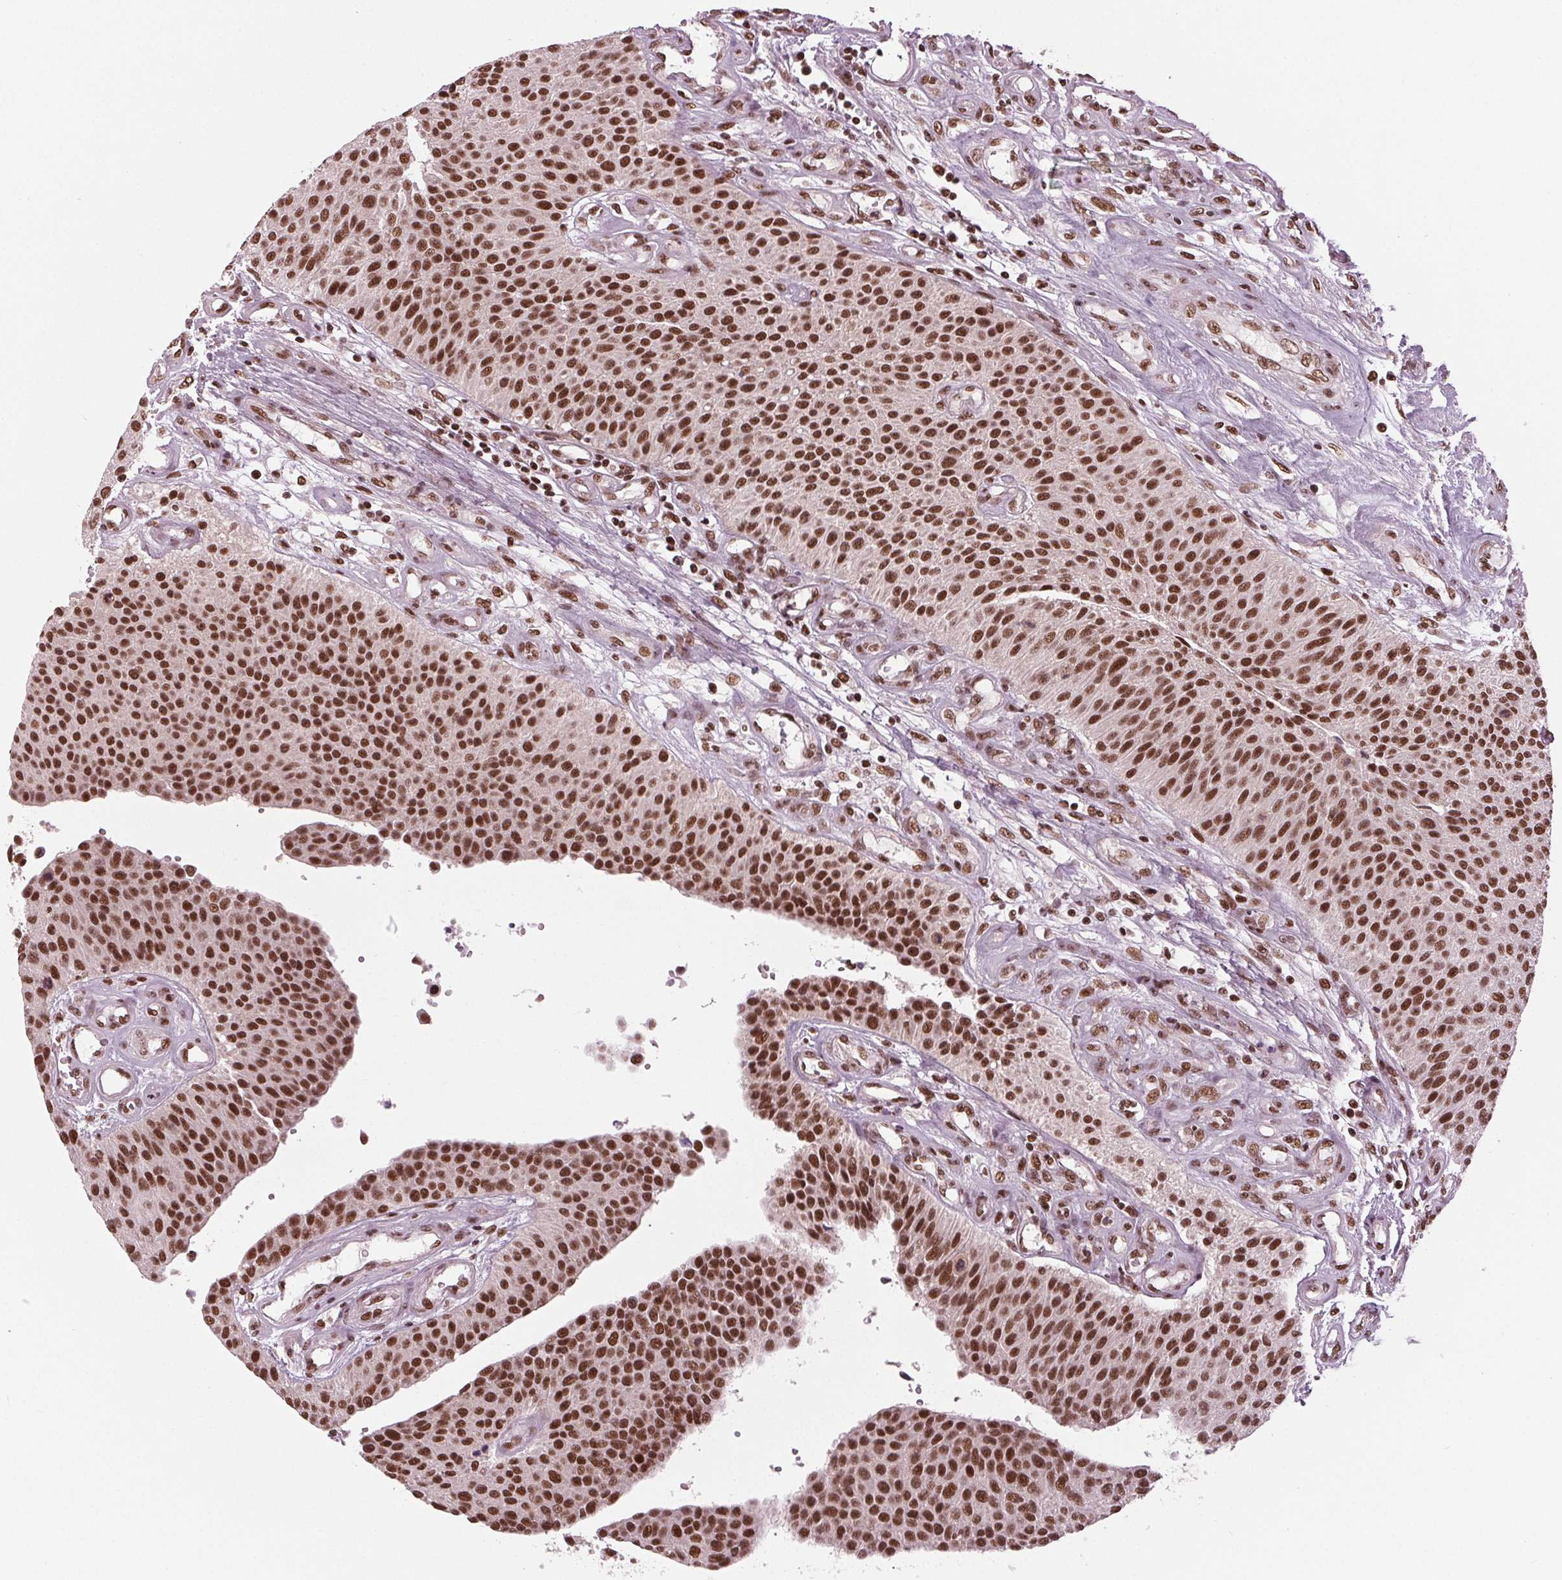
{"staining": {"intensity": "strong", "quantity": ">75%", "location": "nuclear"}, "tissue": "urothelial cancer", "cell_type": "Tumor cells", "image_type": "cancer", "snomed": [{"axis": "morphology", "description": "Urothelial carcinoma, NOS"}, {"axis": "topography", "description": "Urinary bladder"}], "caption": "Strong nuclear expression is identified in about >75% of tumor cells in transitional cell carcinoma.", "gene": "LSM2", "patient": {"sex": "male", "age": 55}}